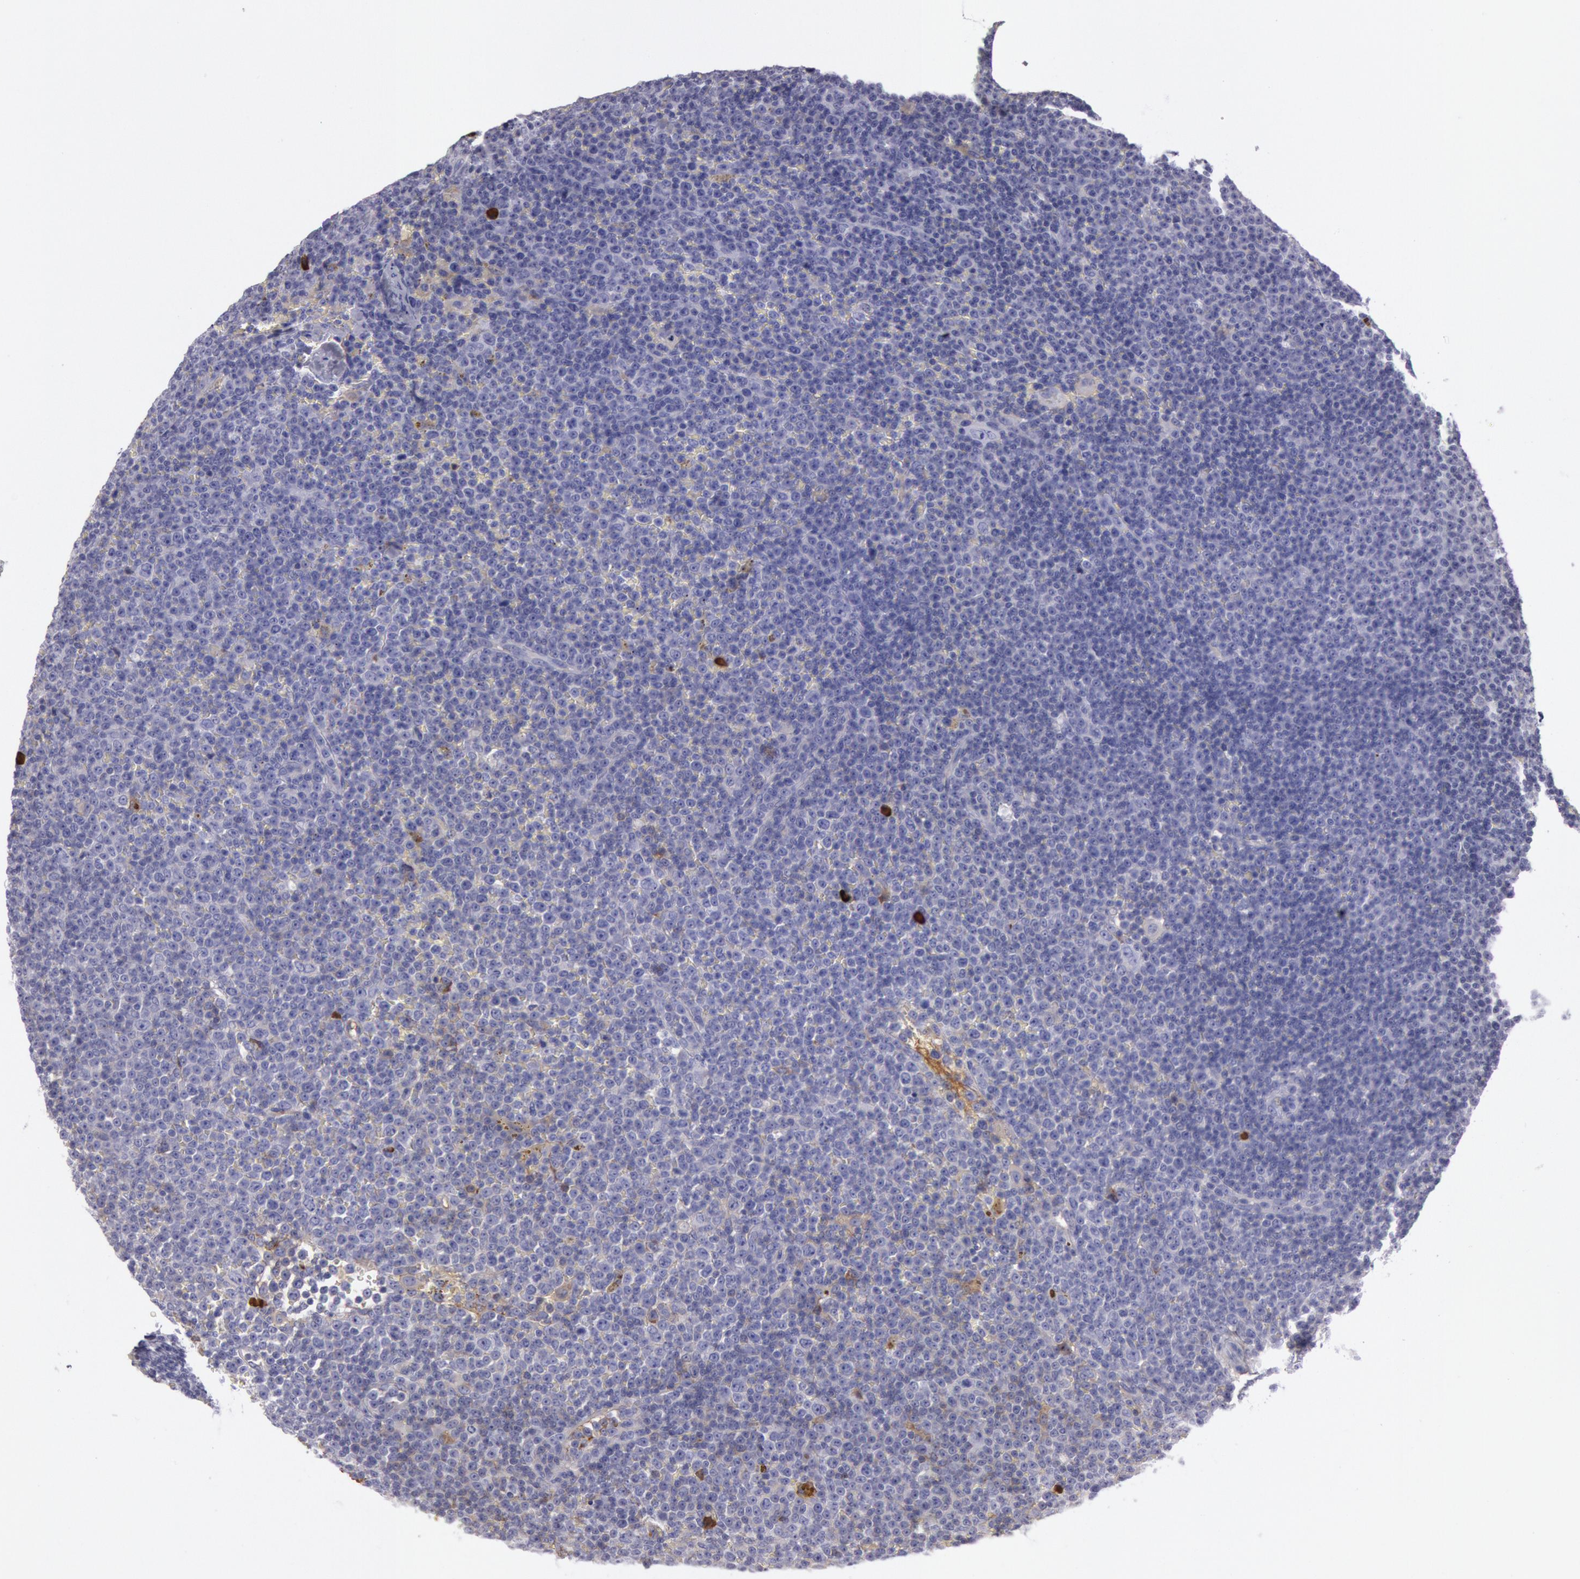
{"staining": {"intensity": "negative", "quantity": "none", "location": "none"}, "tissue": "lymphoma", "cell_type": "Tumor cells", "image_type": "cancer", "snomed": [{"axis": "morphology", "description": "Malignant lymphoma, non-Hodgkin's type, Low grade"}, {"axis": "topography", "description": "Lymph node"}], "caption": "There is no significant positivity in tumor cells of lymphoma.", "gene": "IGHG1", "patient": {"sex": "male", "age": 50}}